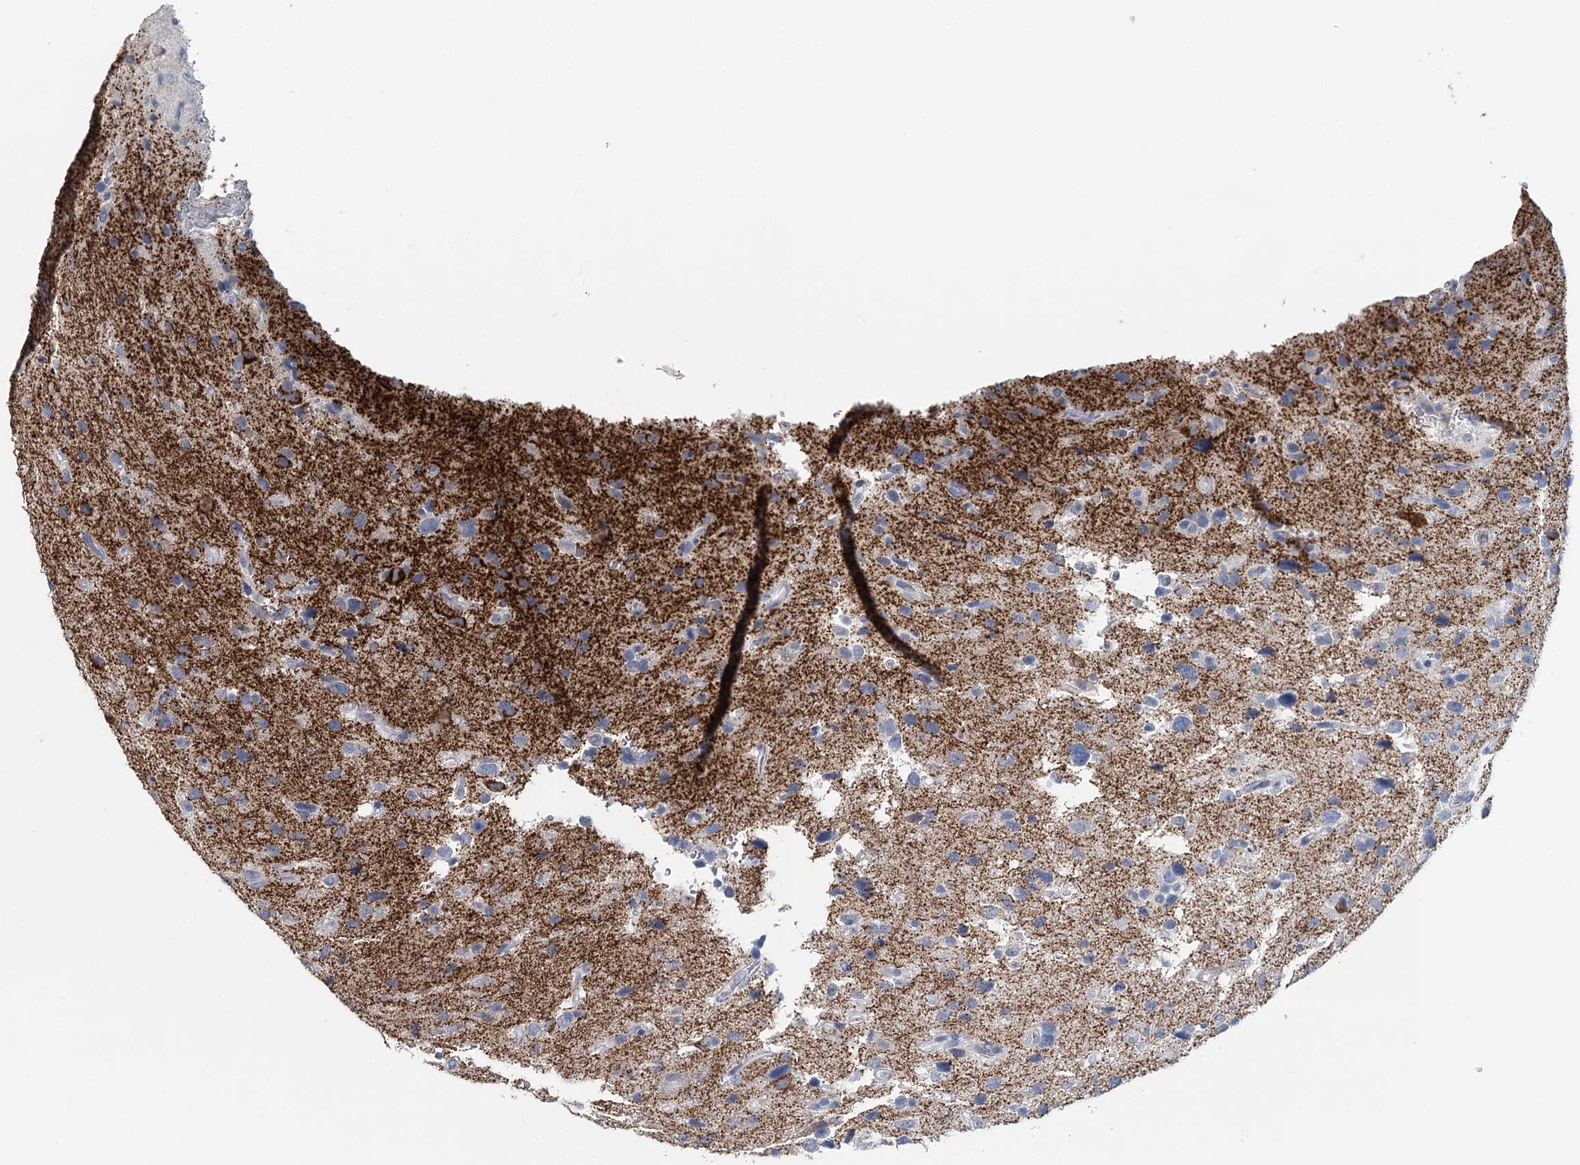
{"staining": {"intensity": "negative", "quantity": "none", "location": "none"}, "tissue": "glioma", "cell_type": "Tumor cells", "image_type": "cancer", "snomed": [{"axis": "morphology", "description": "Glioma, malignant, High grade"}, {"axis": "topography", "description": "Brain"}], "caption": "IHC histopathology image of human malignant high-grade glioma stained for a protein (brown), which shows no staining in tumor cells.", "gene": "SYNPO", "patient": {"sex": "male", "age": 33}}